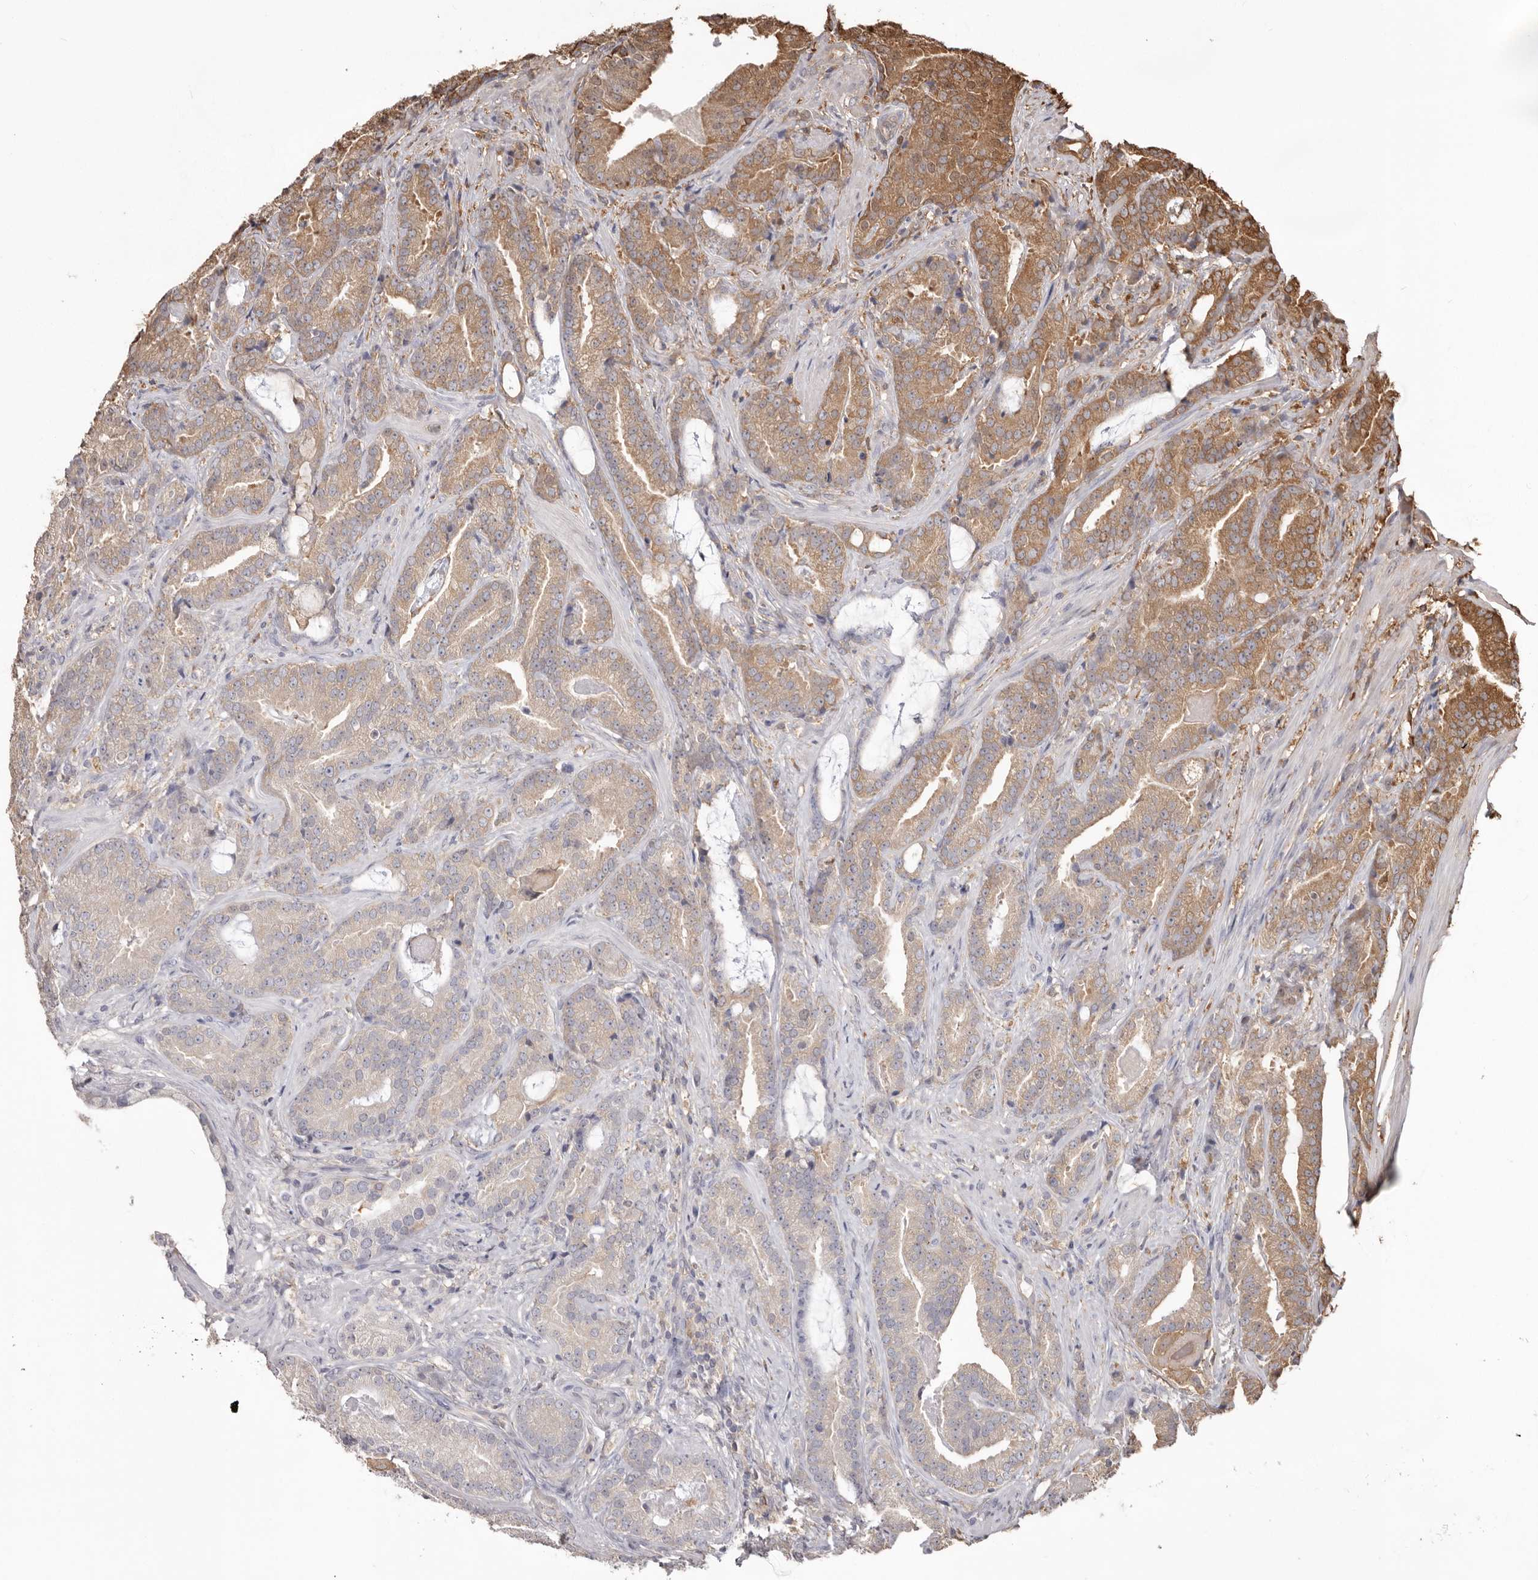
{"staining": {"intensity": "moderate", "quantity": "25%-75%", "location": "cytoplasmic/membranous"}, "tissue": "prostate cancer", "cell_type": "Tumor cells", "image_type": "cancer", "snomed": [{"axis": "morphology", "description": "Adenocarcinoma, Low grade"}, {"axis": "topography", "description": "Prostate"}], "caption": "A micrograph showing moderate cytoplasmic/membranous expression in about 25%-75% of tumor cells in prostate cancer, as visualized by brown immunohistochemical staining.", "gene": "PKM", "patient": {"sex": "male", "age": 67}}